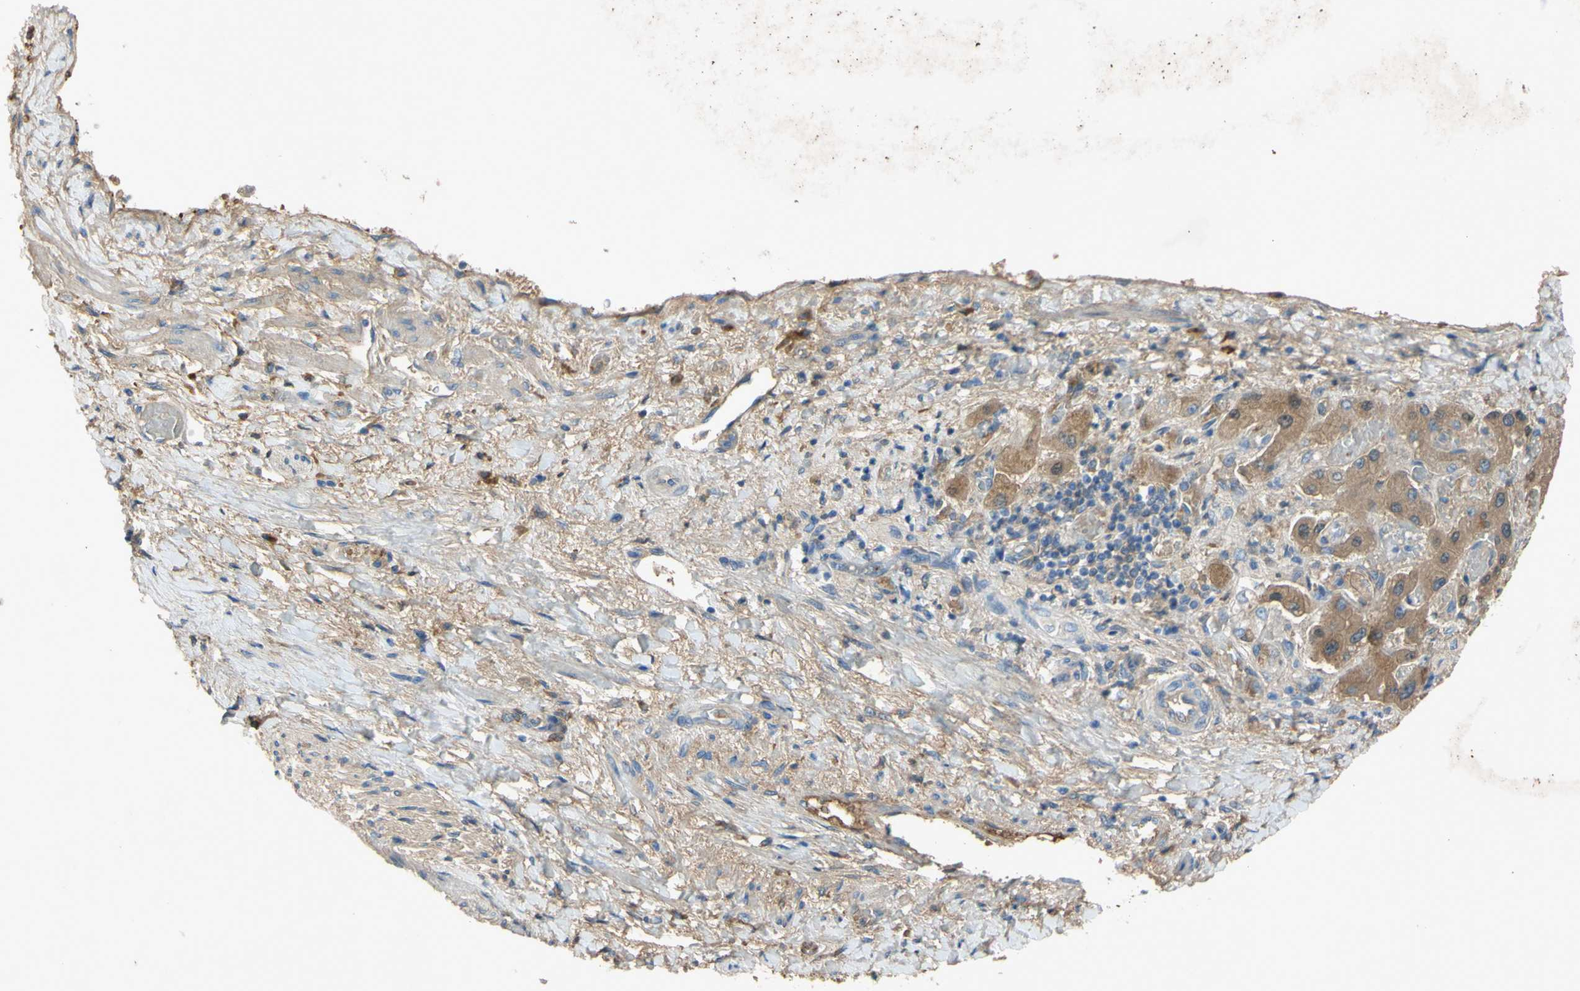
{"staining": {"intensity": "moderate", "quantity": ">75%", "location": "cytoplasmic/membranous"}, "tissue": "liver cancer", "cell_type": "Tumor cells", "image_type": "cancer", "snomed": [{"axis": "morphology", "description": "Cholangiocarcinoma"}, {"axis": "topography", "description": "Liver"}], "caption": "A photomicrograph of liver cancer (cholangiocarcinoma) stained for a protein demonstrates moderate cytoplasmic/membranous brown staining in tumor cells.", "gene": "TIMP2", "patient": {"sex": "male", "age": 50}}